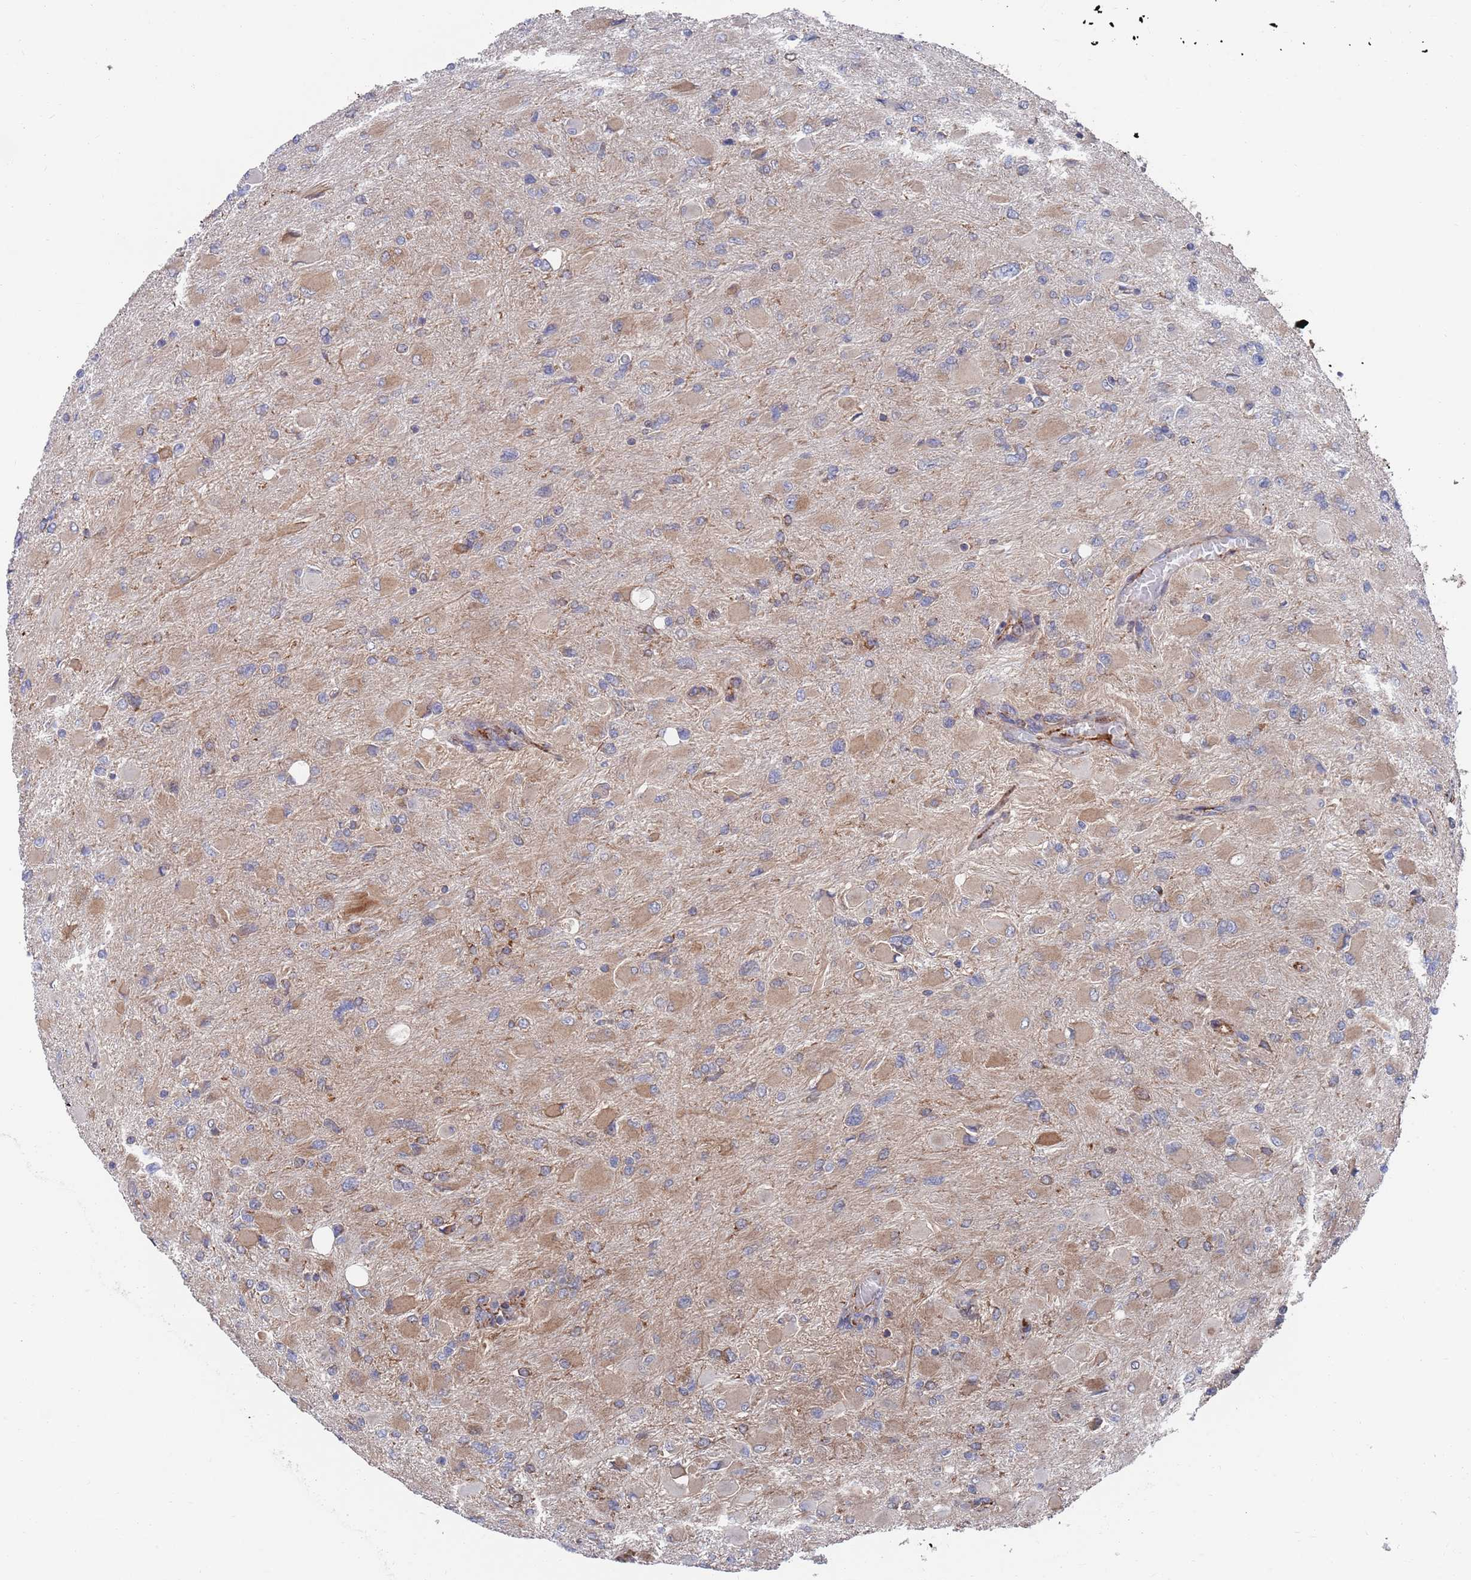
{"staining": {"intensity": "weak", "quantity": "25%-75%", "location": "cytoplasmic/membranous"}, "tissue": "glioma", "cell_type": "Tumor cells", "image_type": "cancer", "snomed": [{"axis": "morphology", "description": "Glioma, malignant, High grade"}, {"axis": "topography", "description": "Cerebral cortex"}], "caption": "Immunohistochemistry histopathology image of neoplastic tissue: malignant glioma (high-grade) stained using immunohistochemistry (IHC) demonstrates low levels of weak protein expression localized specifically in the cytoplasmic/membranous of tumor cells, appearing as a cytoplasmic/membranous brown color.", "gene": "GID8", "patient": {"sex": "female", "age": 36}}